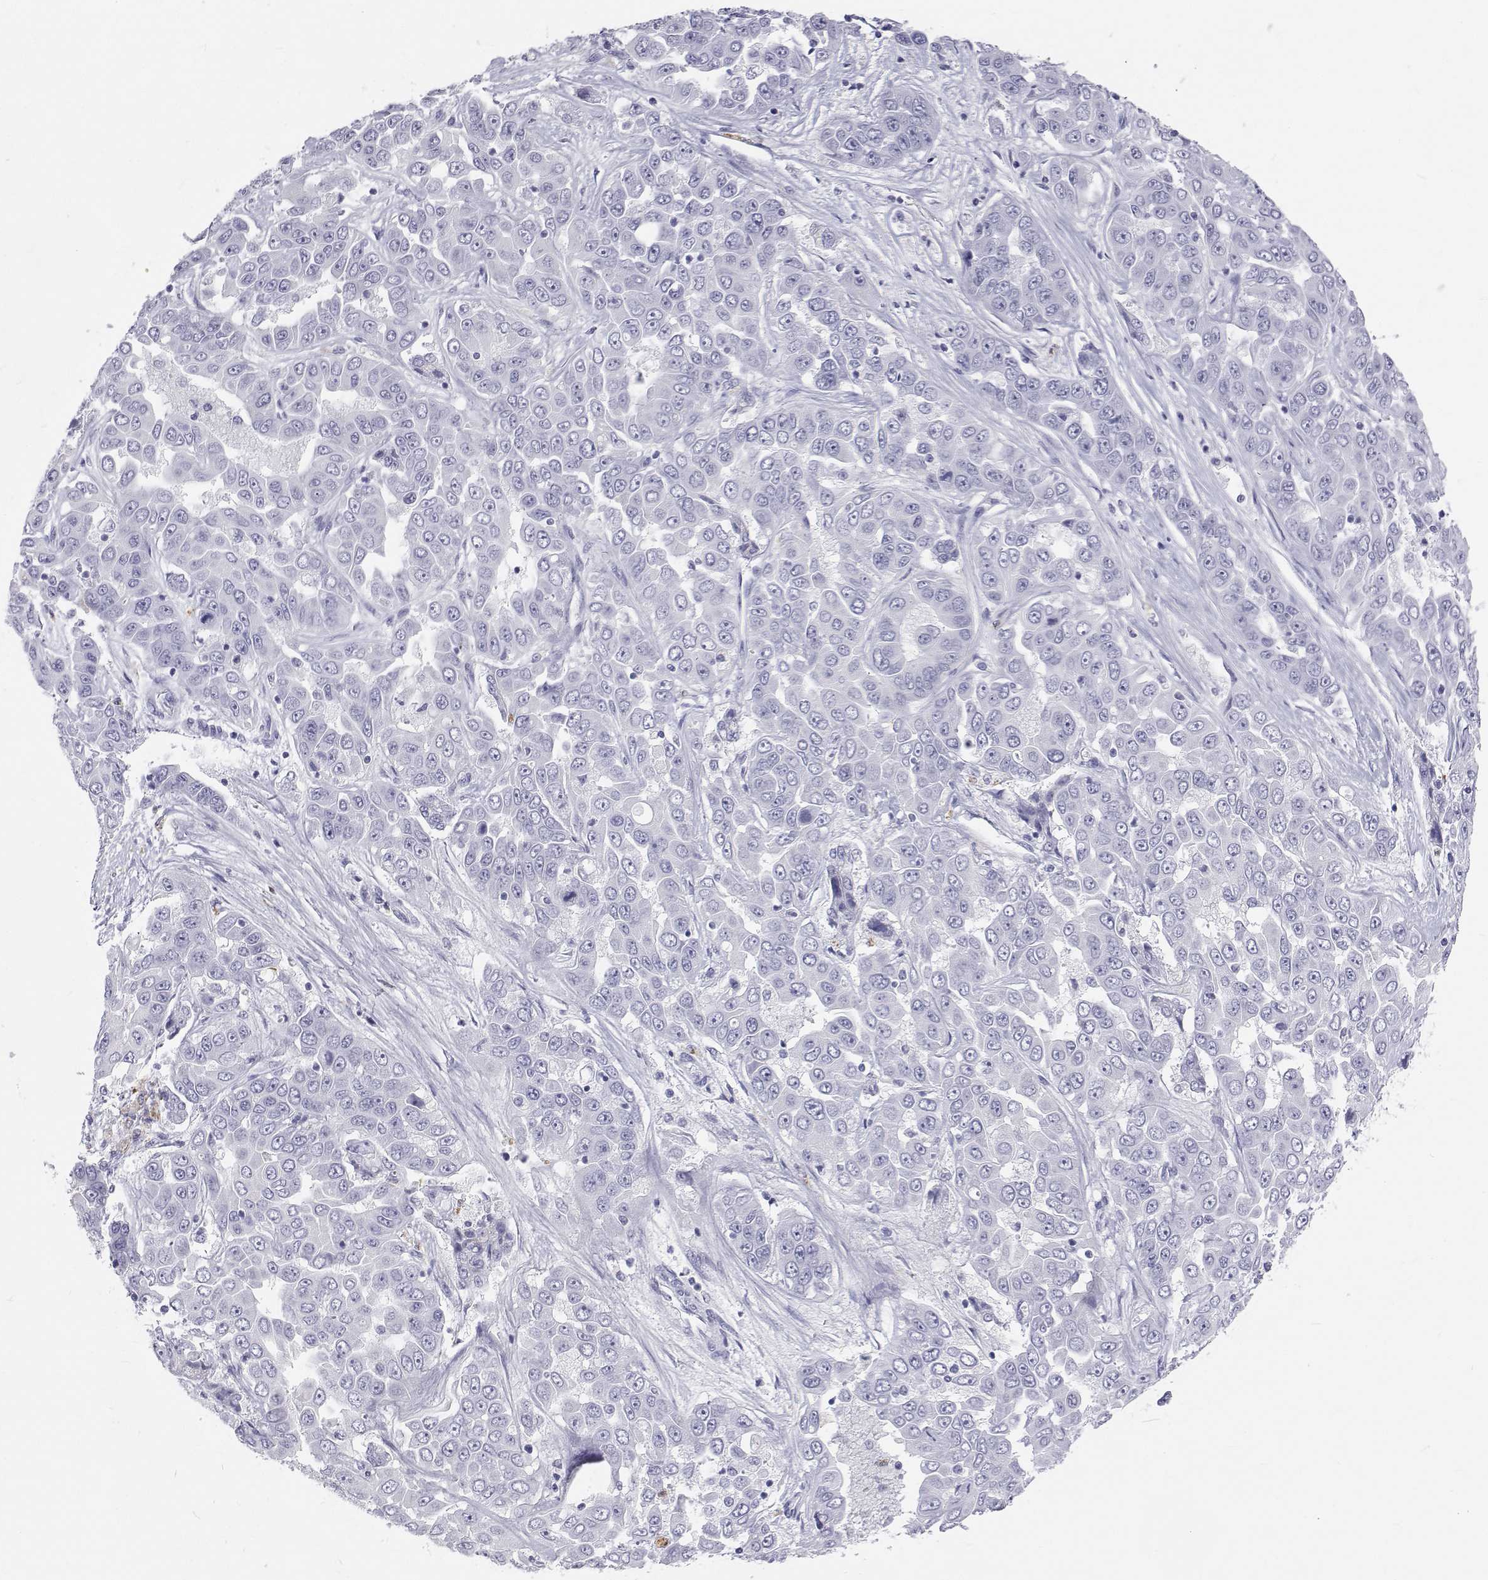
{"staining": {"intensity": "negative", "quantity": "none", "location": "none"}, "tissue": "liver cancer", "cell_type": "Tumor cells", "image_type": "cancer", "snomed": [{"axis": "morphology", "description": "Cholangiocarcinoma"}, {"axis": "topography", "description": "Liver"}], "caption": "IHC histopathology image of cholangiocarcinoma (liver) stained for a protein (brown), which demonstrates no expression in tumor cells.", "gene": "SFTPB", "patient": {"sex": "female", "age": 52}}